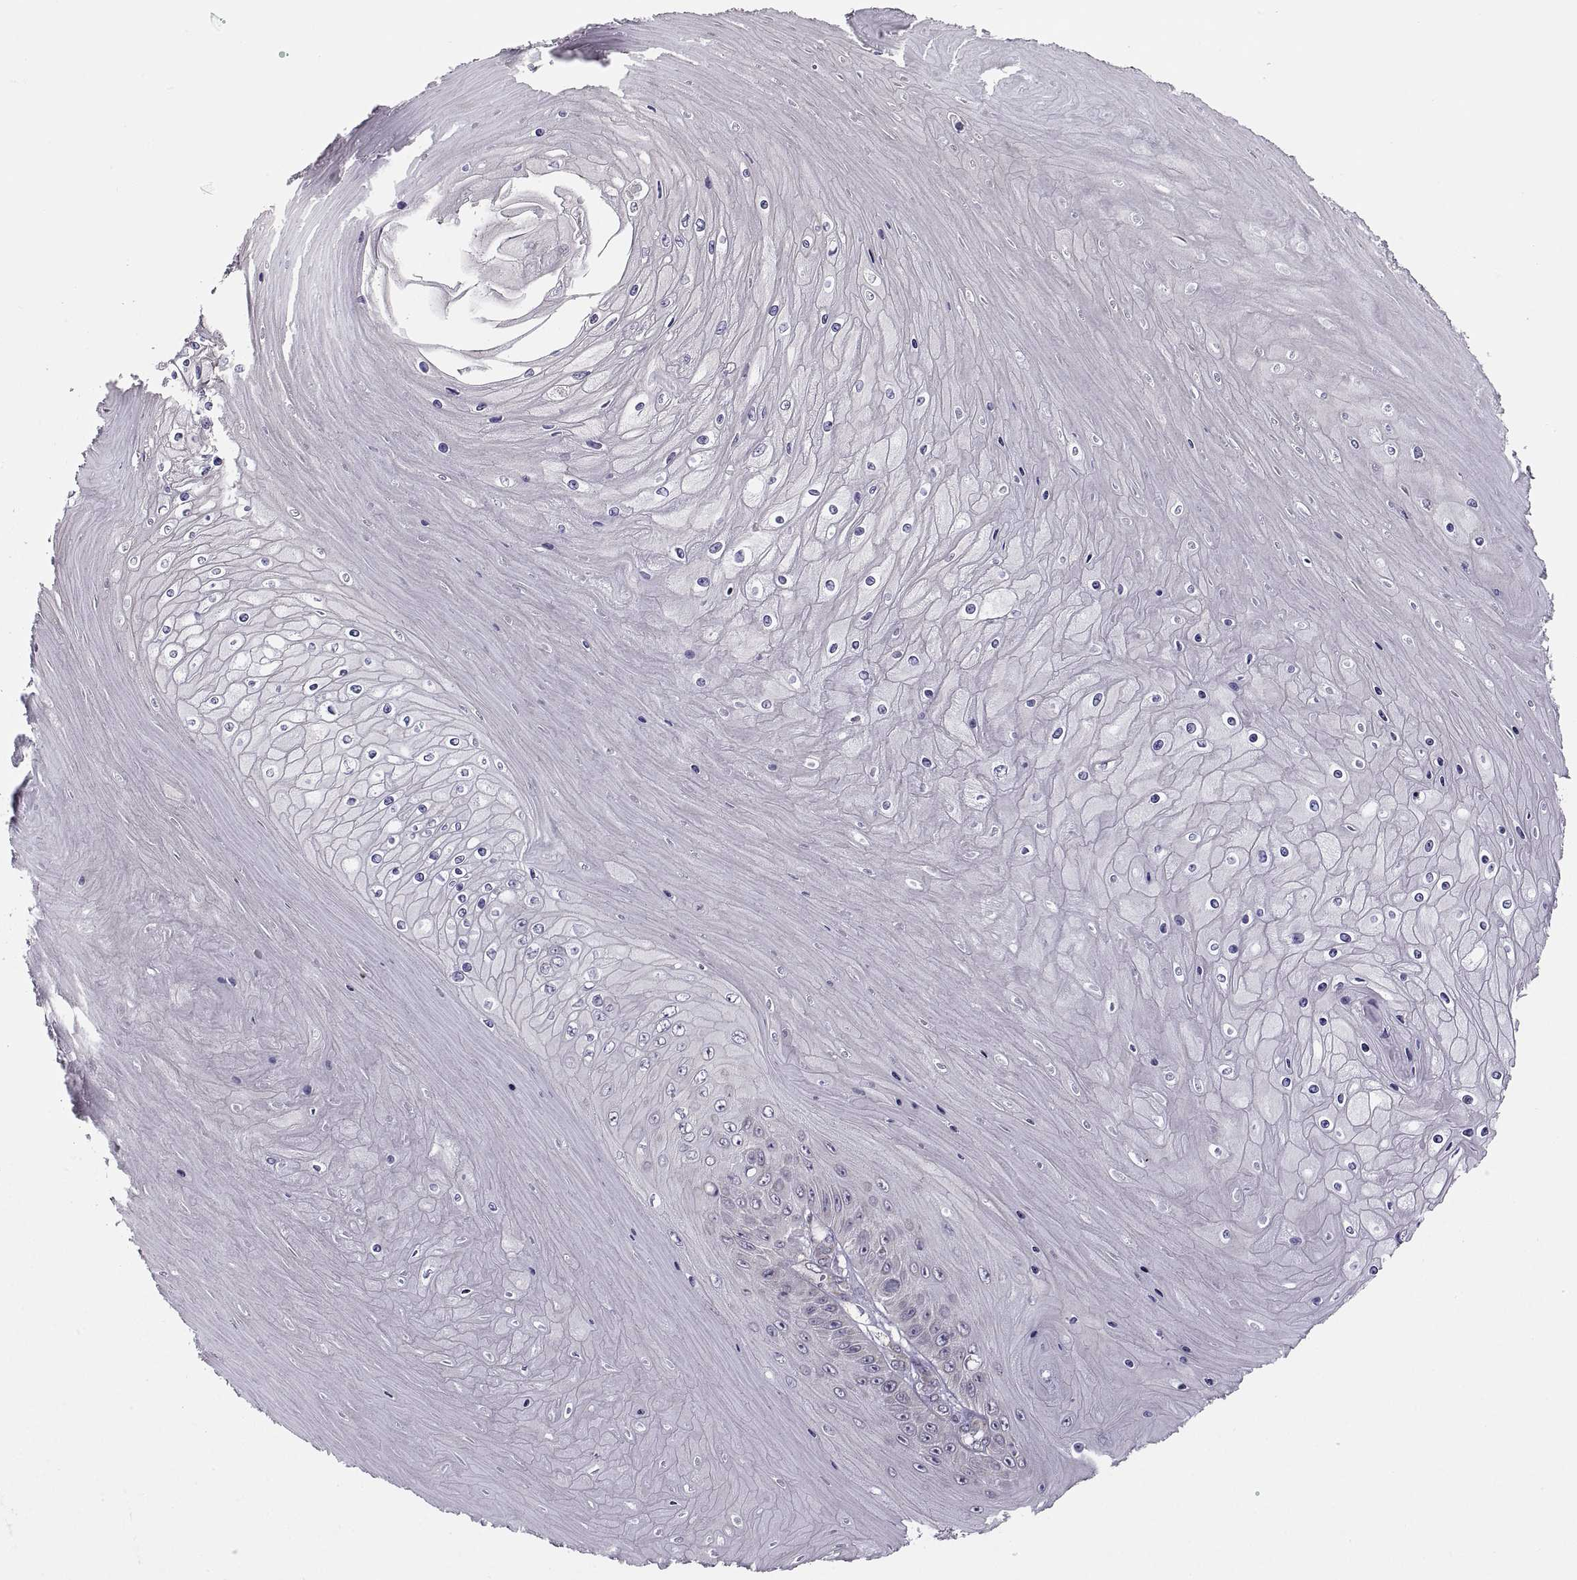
{"staining": {"intensity": "negative", "quantity": "none", "location": "none"}, "tissue": "skin cancer", "cell_type": "Tumor cells", "image_type": "cancer", "snomed": [{"axis": "morphology", "description": "Squamous cell carcinoma, NOS"}, {"axis": "topography", "description": "Skin"}], "caption": "An immunohistochemistry photomicrograph of squamous cell carcinoma (skin) is shown. There is no staining in tumor cells of squamous cell carcinoma (skin).", "gene": "ACSBG2", "patient": {"sex": "male", "age": 62}}